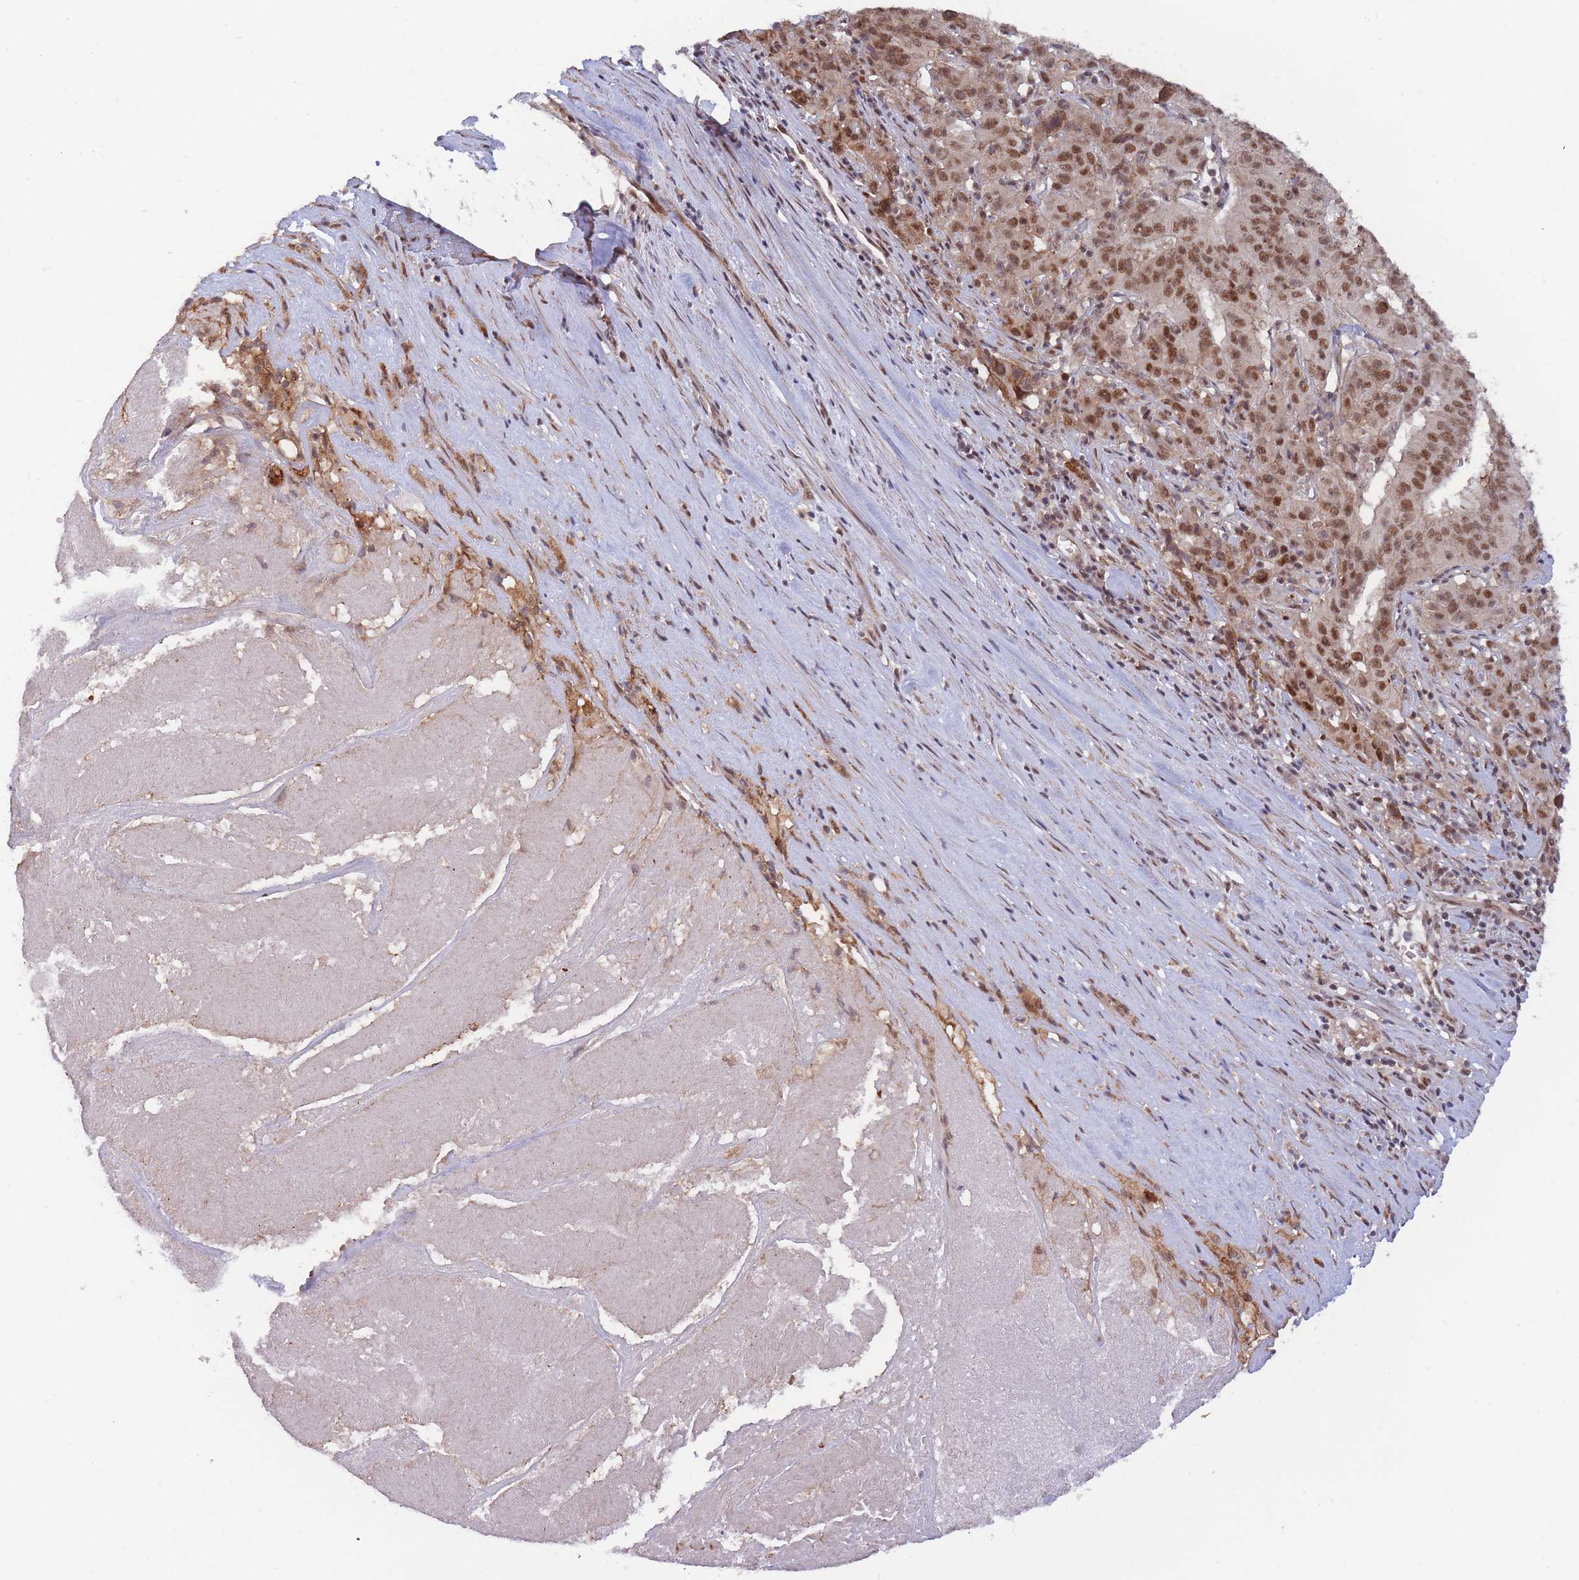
{"staining": {"intensity": "moderate", "quantity": ">75%", "location": "cytoplasmic/membranous,nuclear"}, "tissue": "pancreatic cancer", "cell_type": "Tumor cells", "image_type": "cancer", "snomed": [{"axis": "morphology", "description": "Adenocarcinoma, NOS"}, {"axis": "topography", "description": "Pancreas"}], "caption": "IHC of human adenocarcinoma (pancreatic) exhibits medium levels of moderate cytoplasmic/membranous and nuclear positivity in about >75% of tumor cells.", "gene": "BOD1L1", "patient": {"sex": "male", "age": 63}}